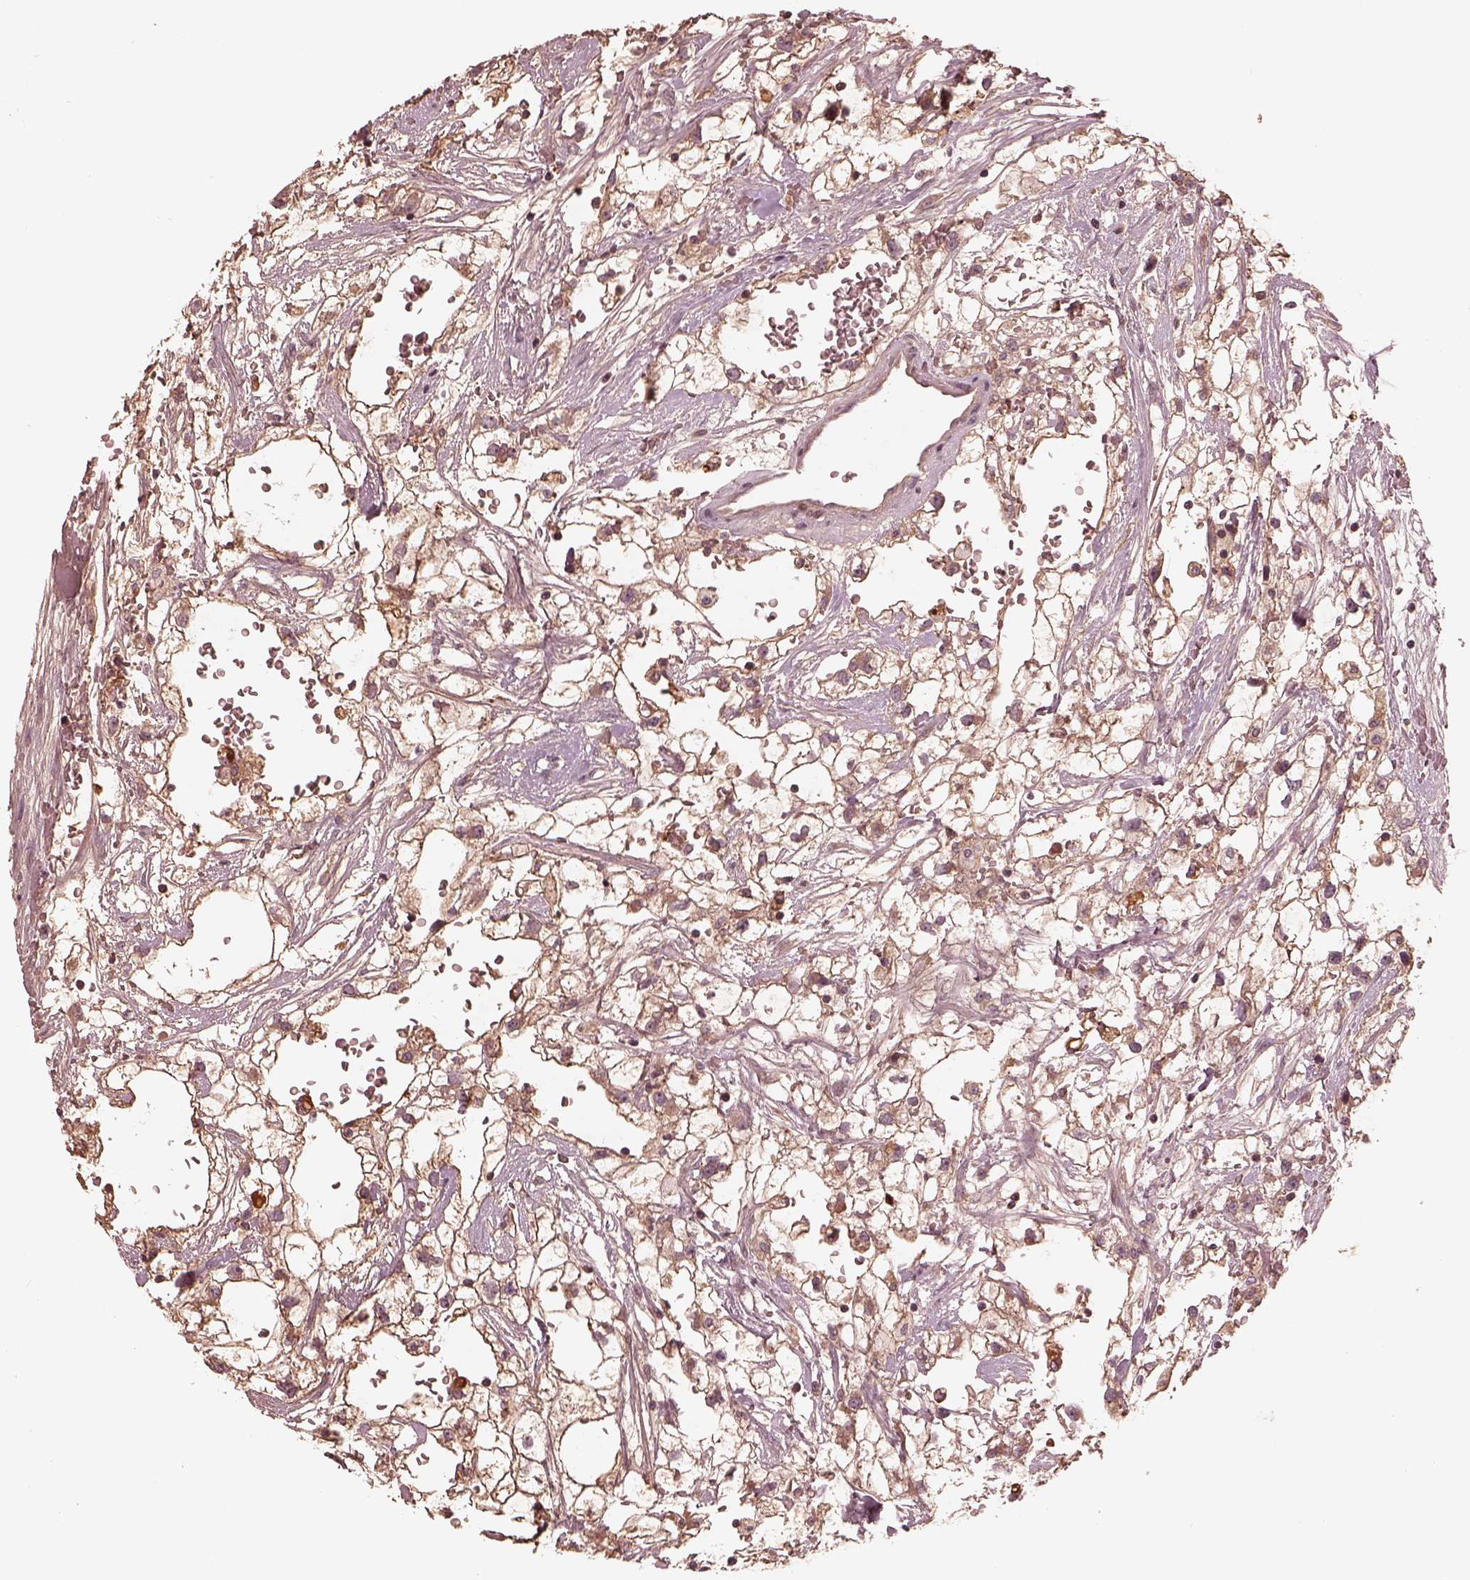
{"staining": {"intensity": "weak", "quantity": ">75%", "location": "cytoplasmic/membranous"}, "tissue": "renal cancer", "cell_type": "Tumor cells", "image_type": "cancer", "snomed": [{"axis": "morphology", "description": "Adenocarcinoma, NOS"}, {"axis": "topography", "description": "Kidney"}], "caption": "This is an image of immunohistochemistry staining of adenocarcinoma (renal), which shows weak staining in the cytoplasmic/membranous of tumor cells.", "gene": "TF", "patient": {"sex": "male", "age": 59}}